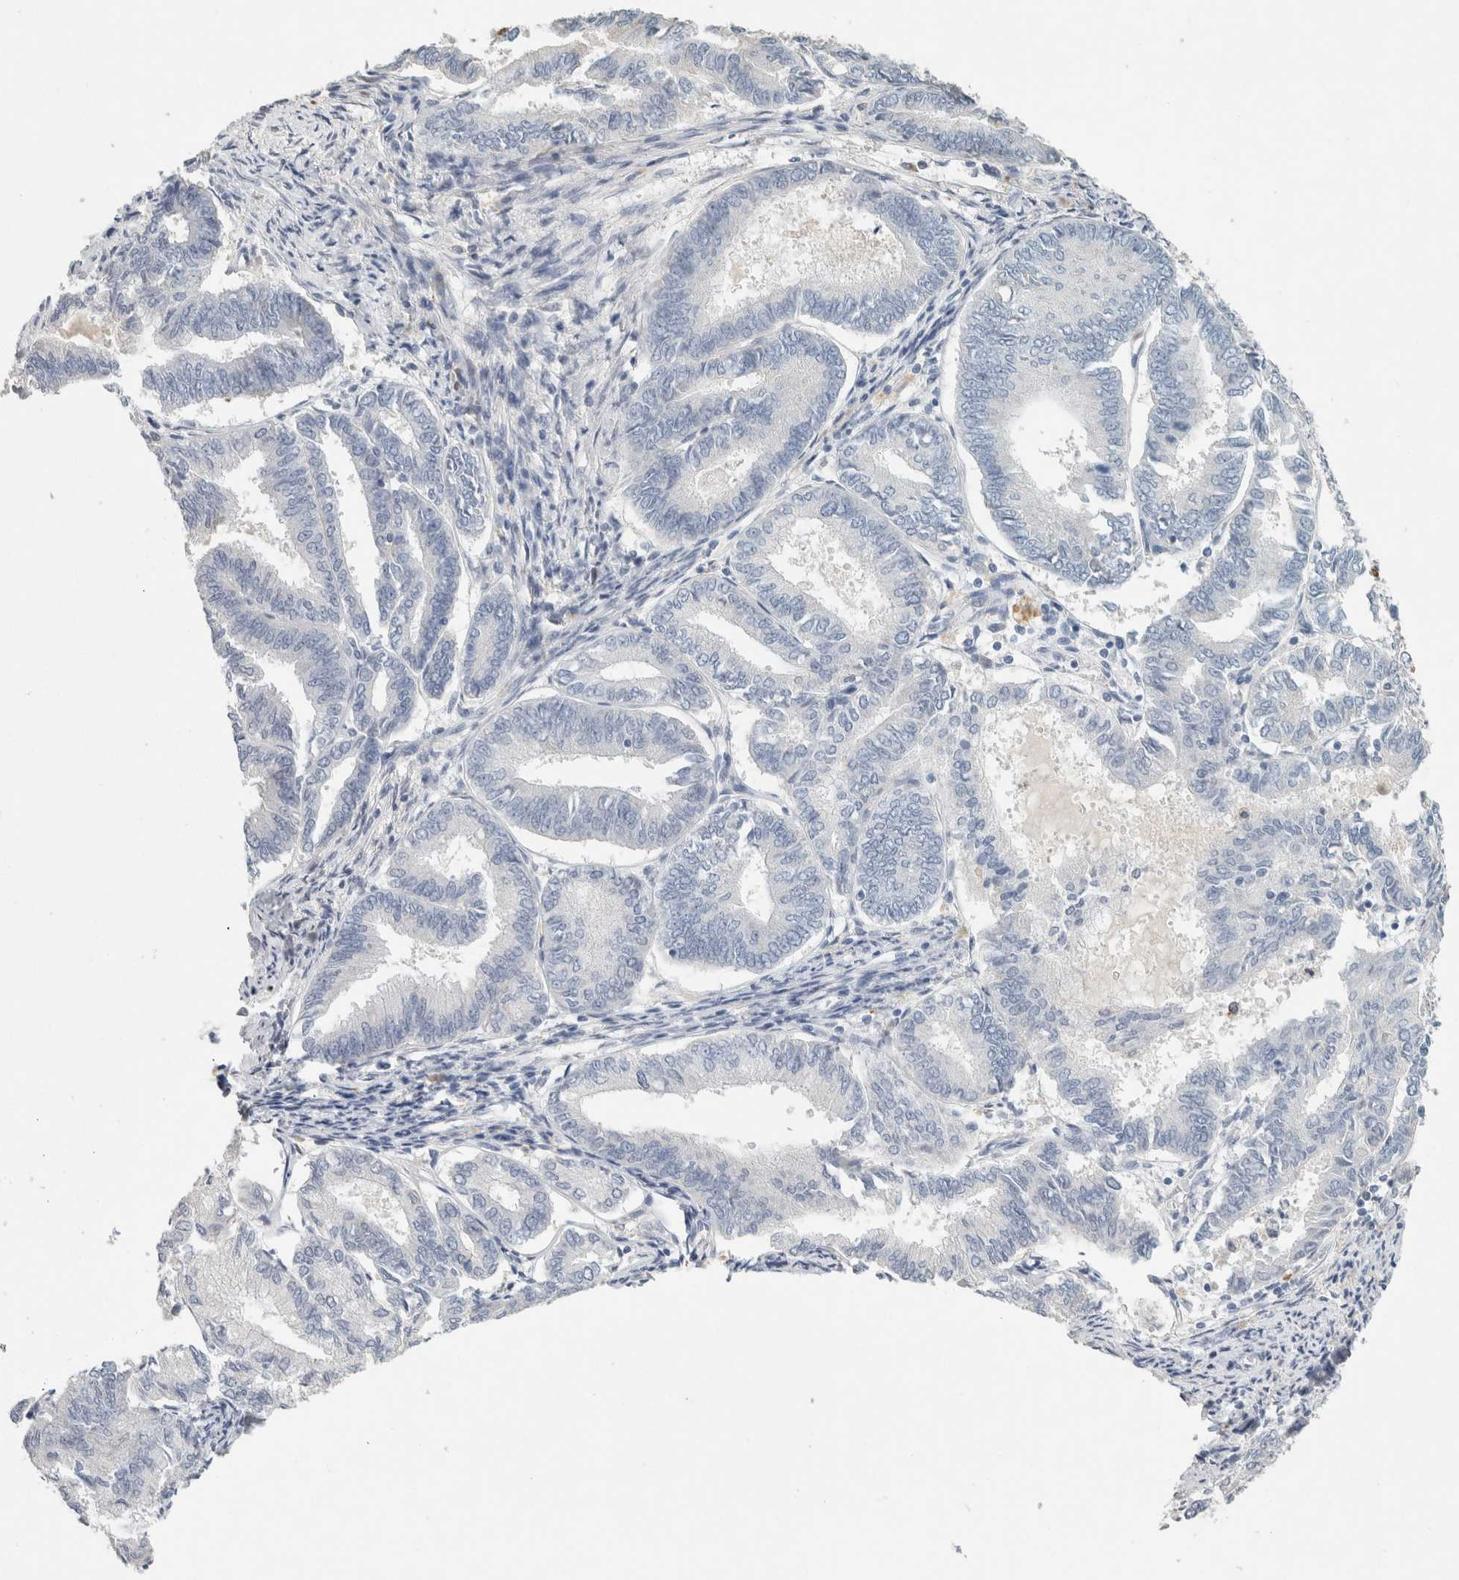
{"staining": {"intensity": "negative", "quantity": "none", "location": "none"}, "tissue": "endometrial cancer", "cell_type": "Tumor cells", "image_type": "cancer", "snomed": [{"axis": "morphology", "description": "Adenocarcinoma, NOS"}, {"axis": "topography", "description": "Endometrium"}], "caption": "The immunohistochemistry micrograph has no significant expression in tumor cells of endometrial cancer tissue.", "gene": "CD36", "patient": {"sex": "female", "age": 86}}